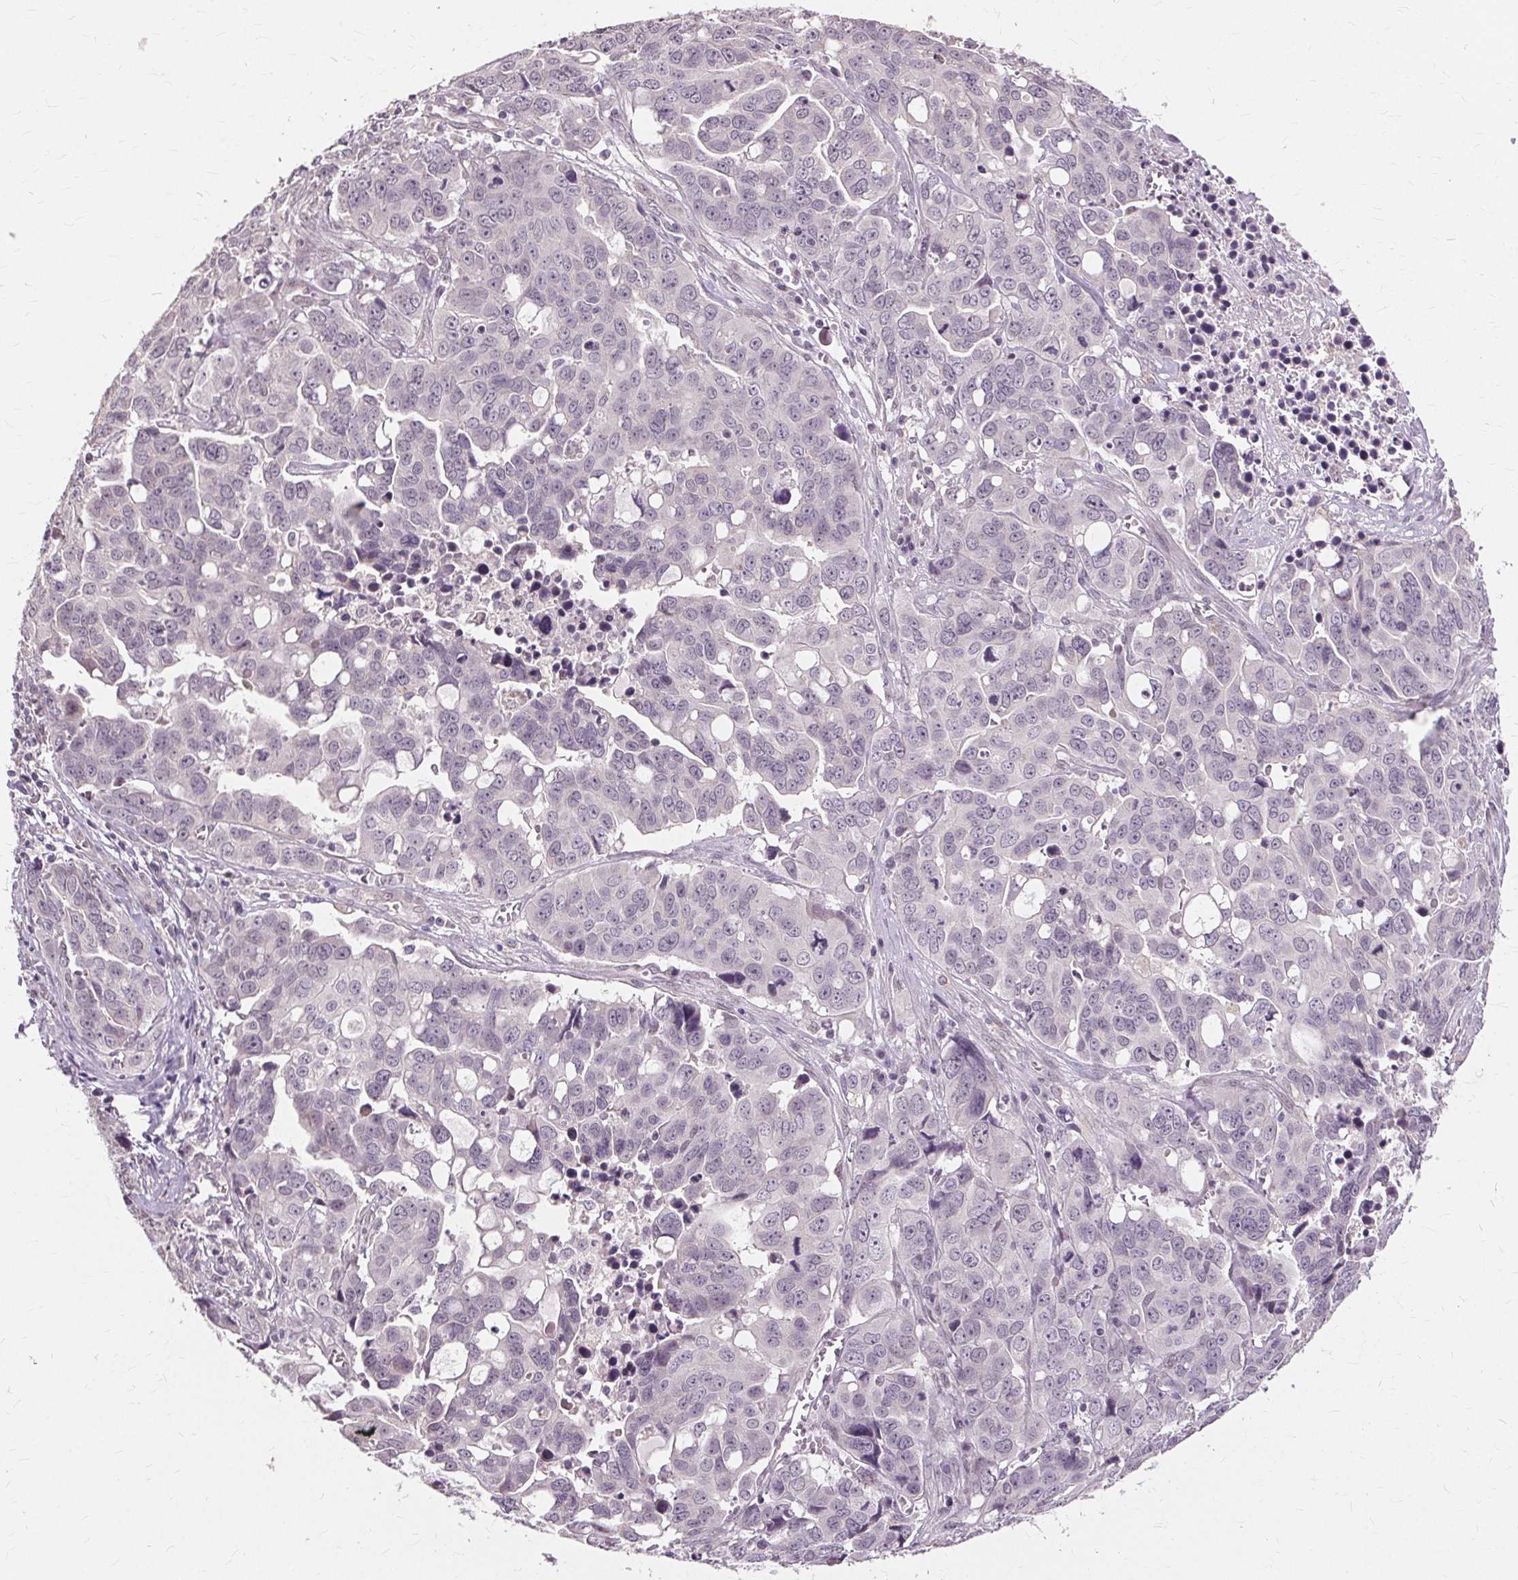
{"staining": {"intensity": "negative", "quantity": "none", "location": "none"}, "tissue": "ovarian cancer", "cell_type": "Tumor cells", "image_type": "cancer", "snomed": [{"axis": "morphology", "description": "Carcinoma, endometroid"}, {"axis": "topography", "description": "Ovary"}], "caption": "DAB immunohistochemical staining of human ovarian endometroid carcinoma displays no significant staining in tumor cells. (Brightfield microscopy of DAB (3,3'-diaminobenzidine) immunohistochemistry at high magnification).", "gene": "SIGLEC6", "patient": {"sex": "female", "age": 78}}